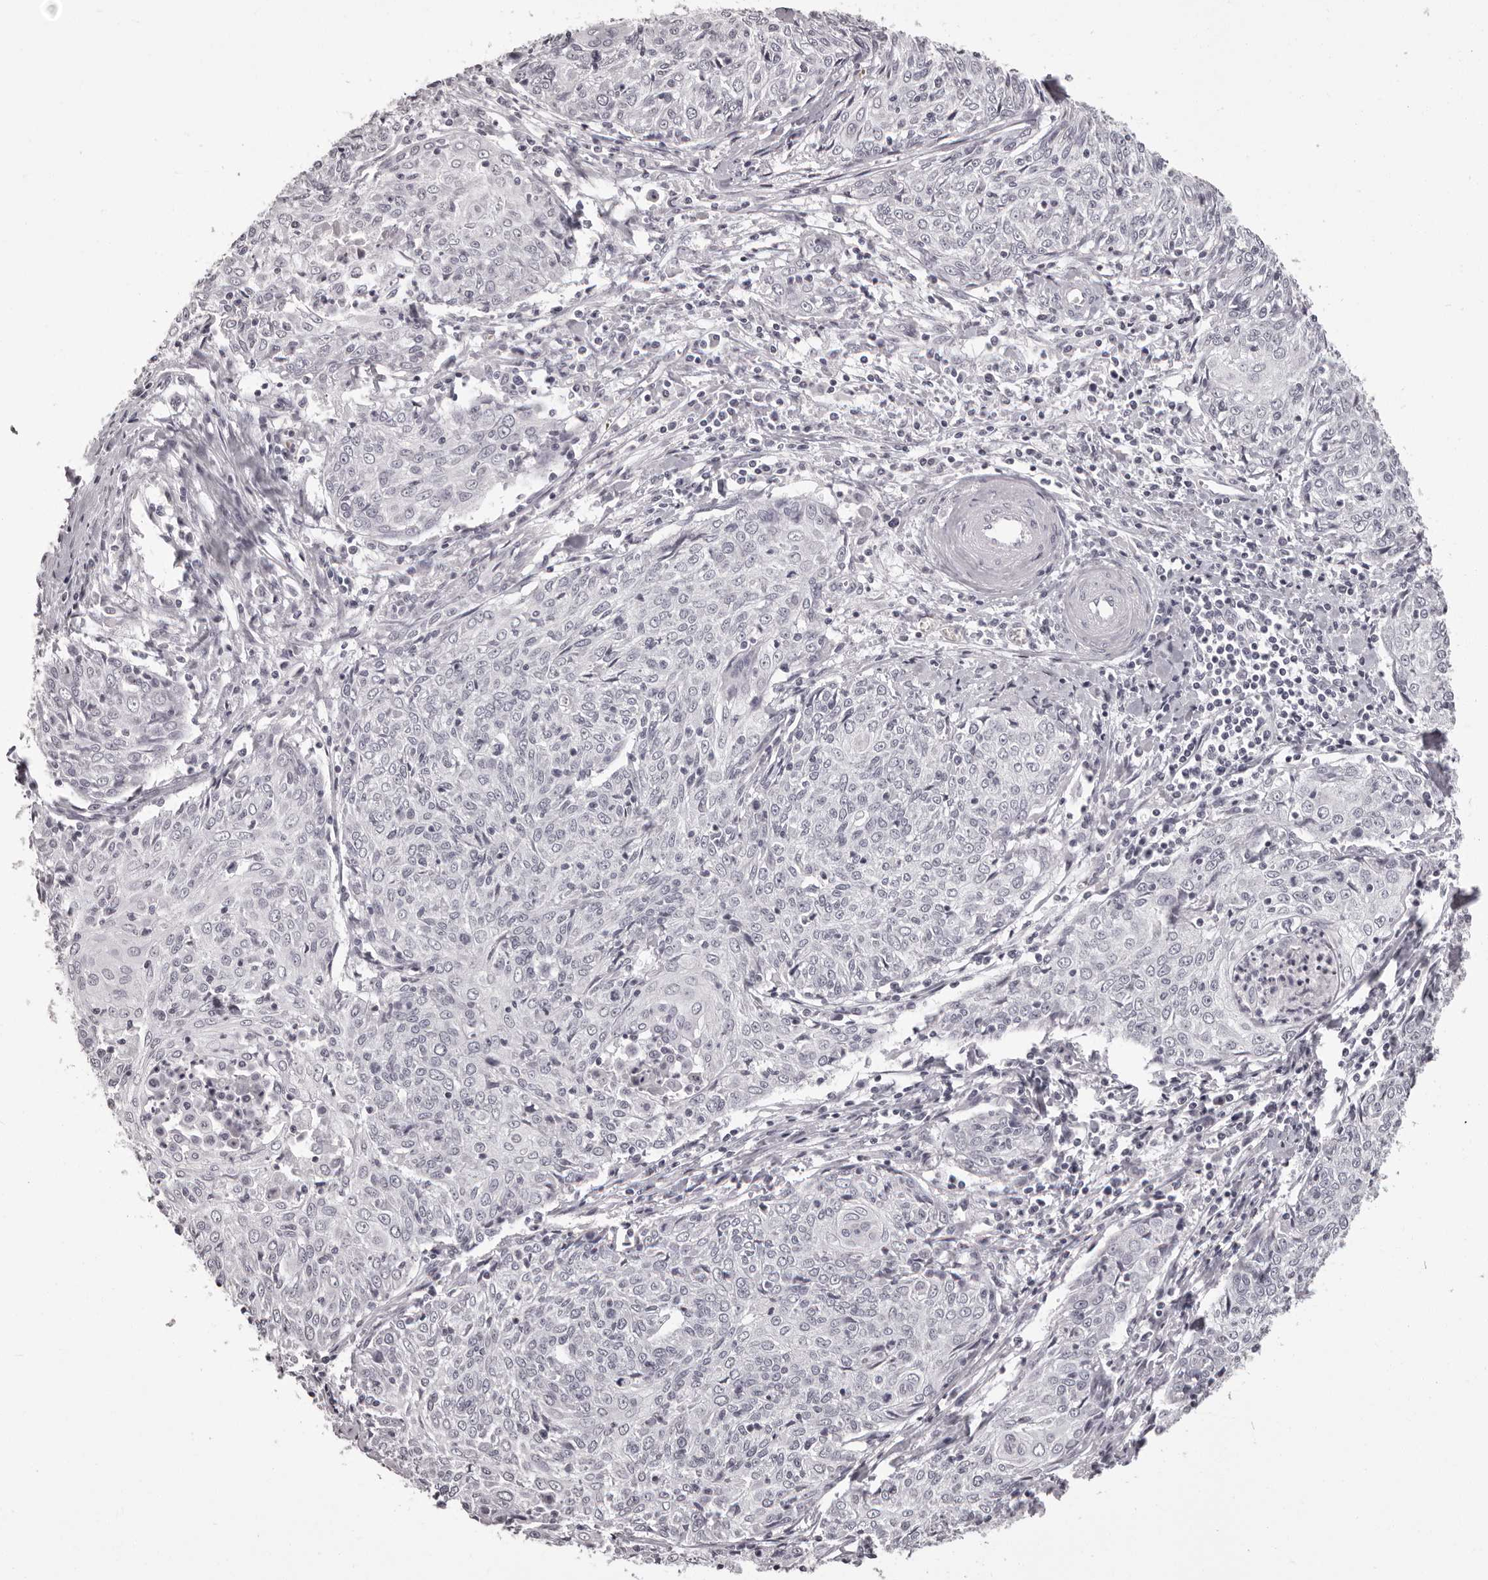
{"staining": {"intensity": "negative", "quantity": "none", "location": "none"}, "tissue": "cervical cancer", "cell_type": "Tumor cells", "image_type": "cancer", "snomed": [{"axis": "morphology", "description": "Squamous cell carcinoma, NOS"}, {"axis": "topography", "description": "Cervix"}], "caption": "A micrograph of human squamous cell carcinoma (cervical) is negative for staining in tumor cells.", "gene": "C8orf74", "patient": {"sex": "female", "age": 48}}